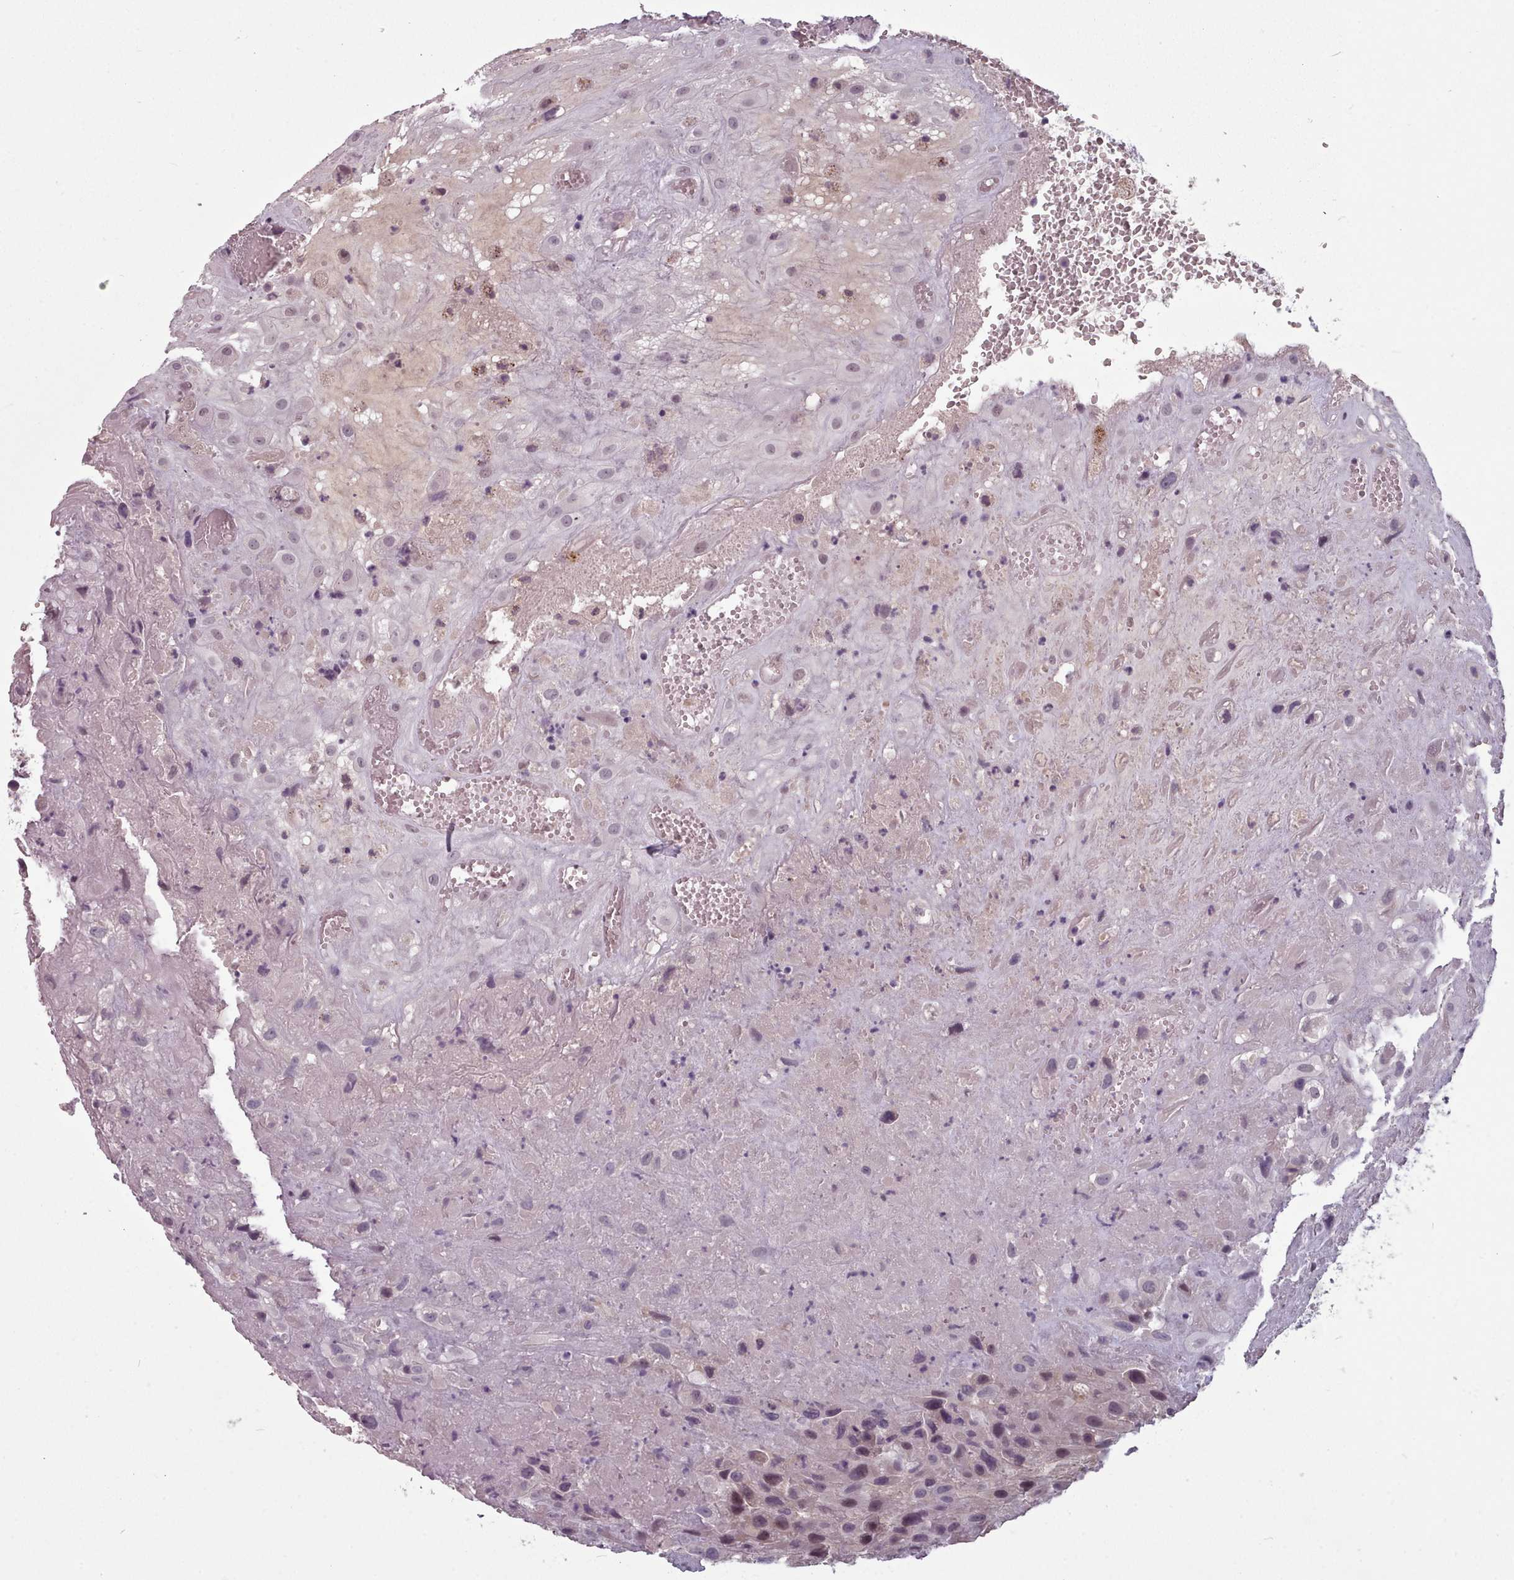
{"staining": {"intensity": "weak", "quantity": "<25%", "location": "nuclear"}, "tissue": "placenta", "cell_type": "Decidual cells", "image_type": "normal", "snomed": [{"axis": "morphology", "description": "Normal tissue, NOS"}, {"axis": "topography", "description": "Placenta"}], "caption": "This is a photomicrograph of IHC staining of benign placenta, which shows no positivity in decidual cells.", "gene": "PBX4", "patient": {"sex": "female", "age": 35}}